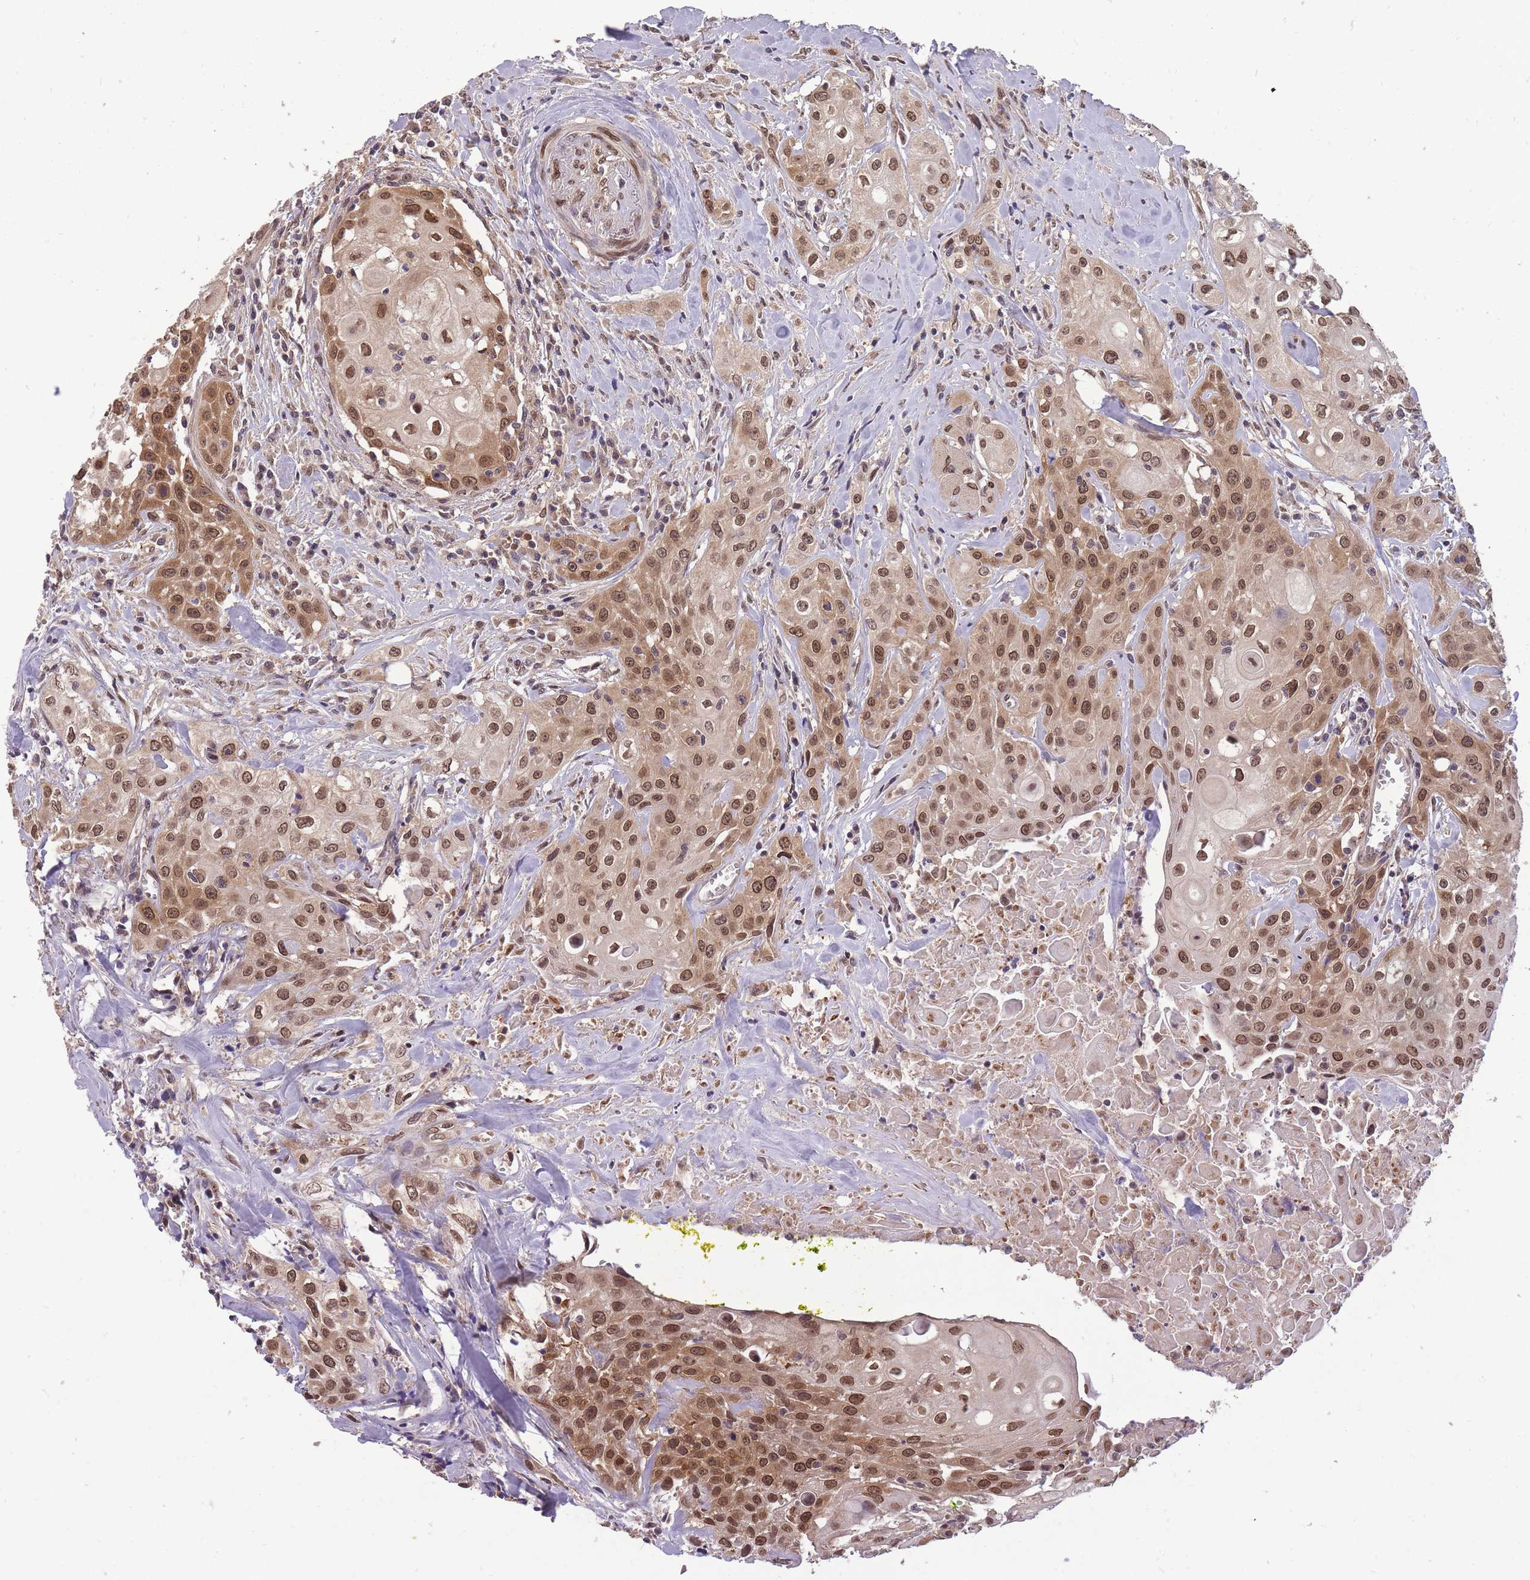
{"staining": {"intensity": "moderate", "quantity": ">75%", "location": "cytoplasmic/membranous,nuclear"}, "tissue": "head and neck cancer", "cell_type": "Tumor cells", "image_type": "cancer", "snomed": [{"axis": "morphology", "description": "Squamous cell carcinoma, NOS"}, {"axis": "topography", "description": "Oral tissue"}, {"axis": "topography", "description": "Head-Neck"}], "caption": "Protein expression analysis of human head and neck cancer (squamous cell carcinoma) reveals moderate cytoplasmic/membranous and nuclear expression in about >75% of tumor cells. (Stains: DAB in brown, nuclei in blue, Microscopy: brightfield microscopy at high magnification).", "gene": "CDIP1", "patient": {"sex": "female", "age": 82}}